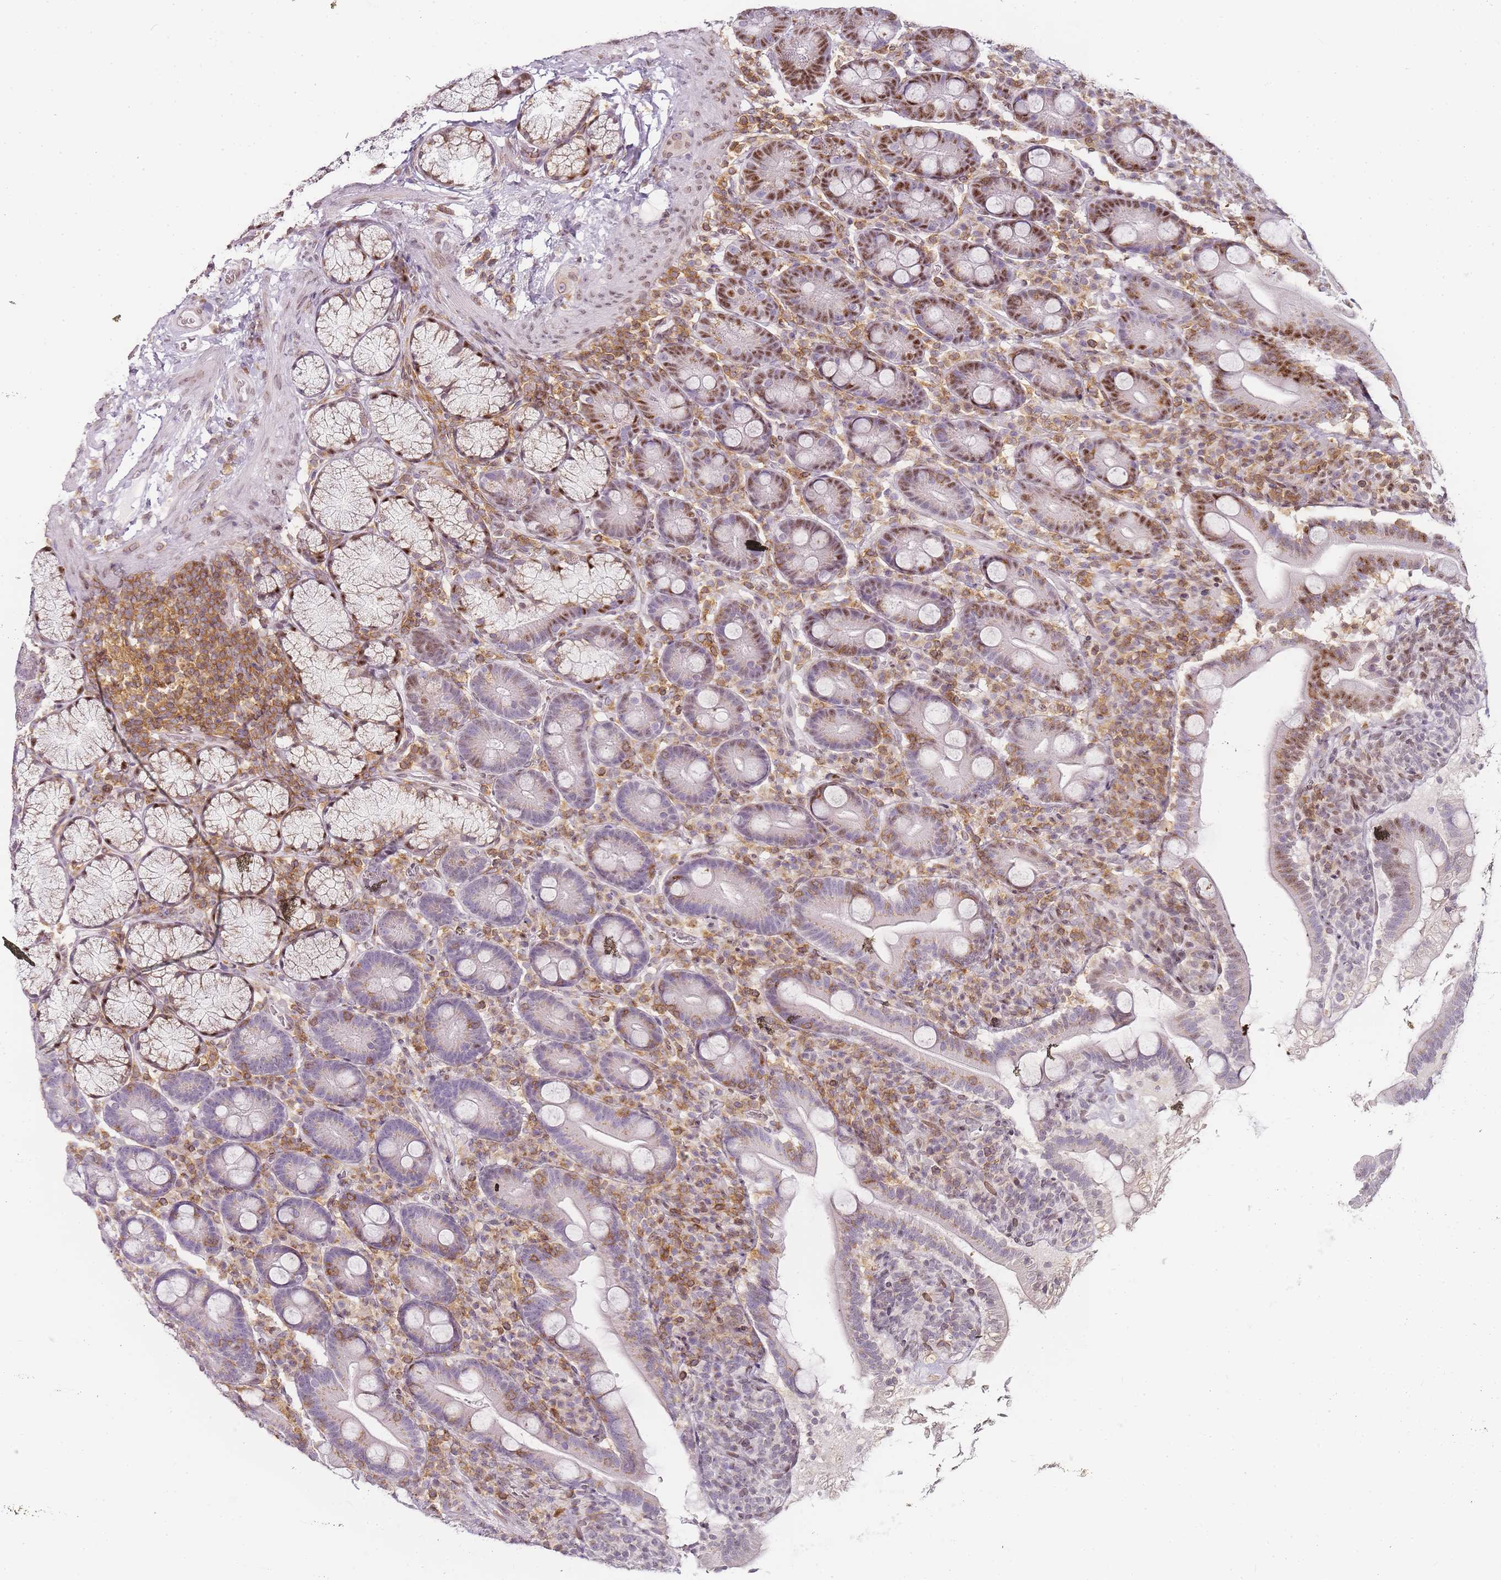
{"staining": {"intensity": "moderate", "quantity": "25%-75%", "location": "nuclear"}, "tissue": "duodenum", "cell_type": "Glandular cells", "image_type": "normal", "snomed": [{"axis": "morphology", "description": "Normal tissue, NOS"}, {"axis": "topography", "description": "Duodenum"}], "caption": "About 25%-75% of glandular cells in benign human duodenum exhibit moderate nuclear protein staining as visualized by brown immunohistochemical staining.", "gene": "JAKMIP1", "patient": {"sex": "male", "age": 35}}